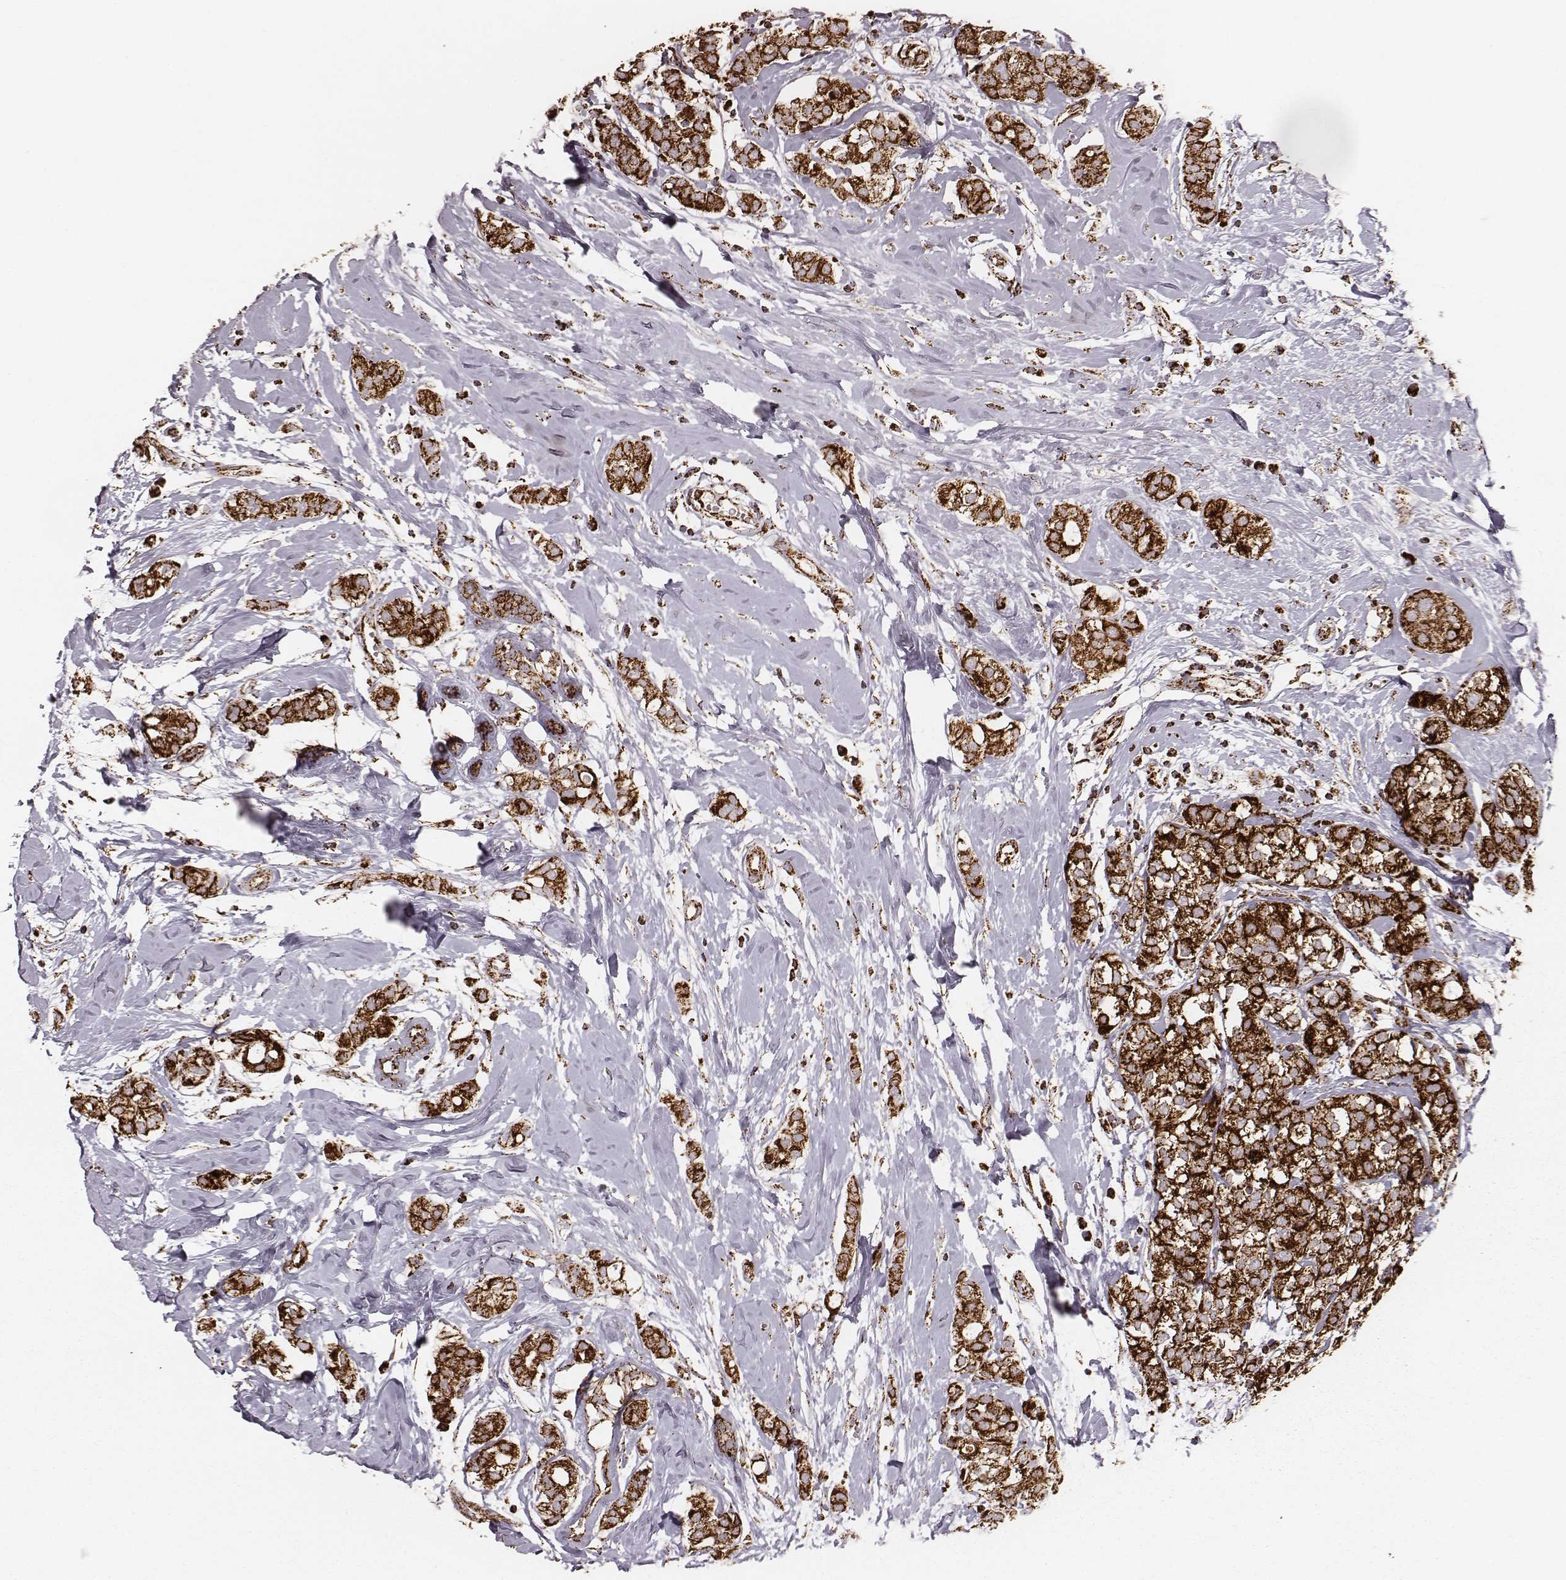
{"staining": {"intensity": "strong", "quantity": ">75%", "location": "cytoplasmic/membranous"}, "tissue": "breast cancer", "cell_type": "Tumor cells", "image_type": "cancer", "snomed": [{"axis": "morphology", "description": "Duct carcinoma"}, {"axis": "topography", "description": "Breast"}], "caption": "Immunohistochemical staining of breast invasive ductal carcinoma displays high levels of strong cytoplasmic/membranous staining in approximately >75% of tumor cells.", "gene": "TUFM", "patient": {"sex": "female", "age": 40}}